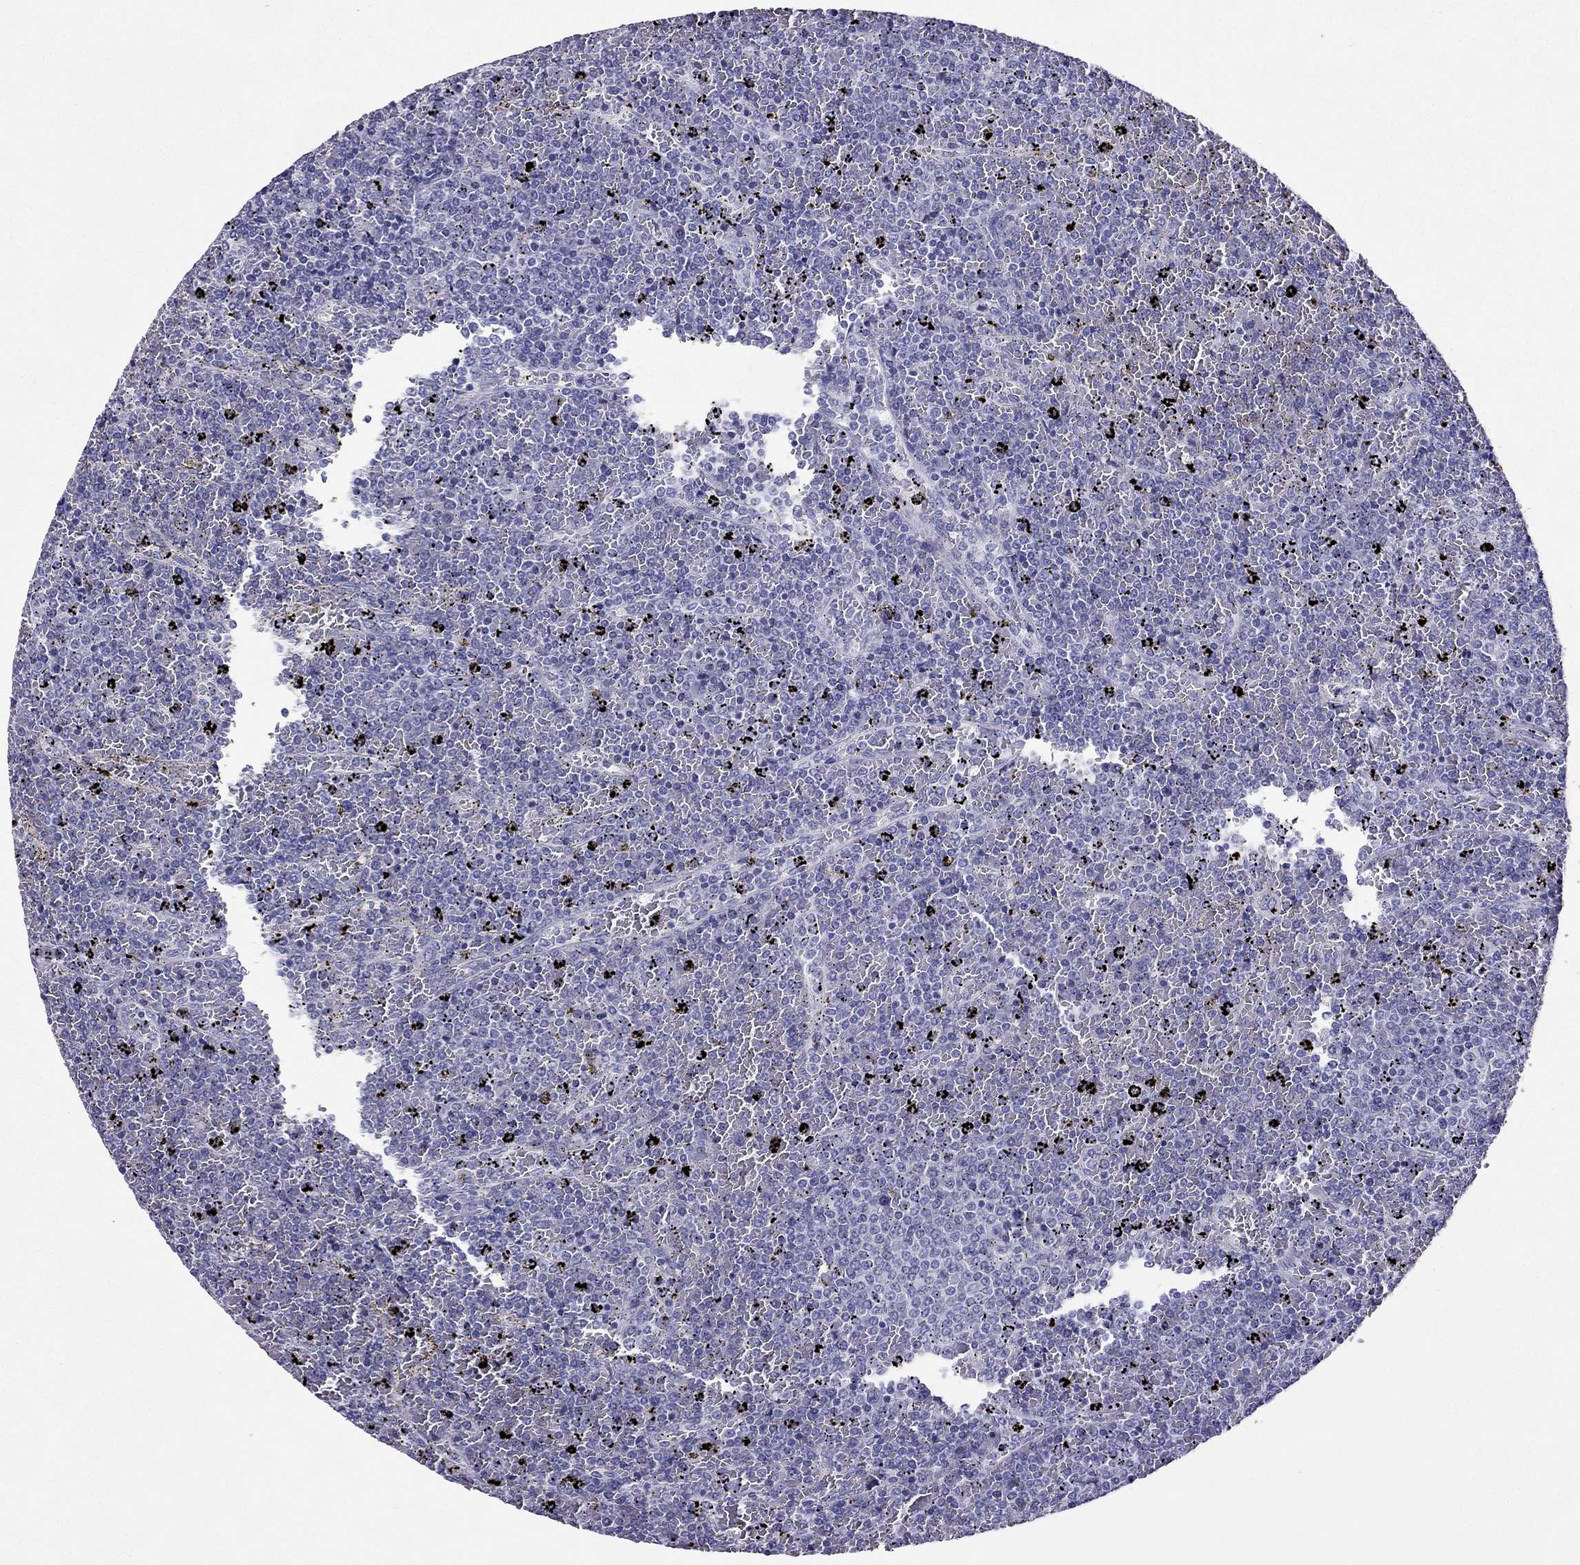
{"staining": {"intensity": "negative", "quantity": "none", "location": "none"}, "tissue": "lymphoma", "cell_type": "Tumor cells", "image_type": "cancer", "snomed": [{"axis": "morphology", "description": "Malignant lymphoma, non-Hodgkin's type, Low grade"}, {"axis": "topography", "description": "Spleen"}], "caption": "Immunohistochemistry (IHC) photomicrograph of neoplastic tissue: lymphoma stained with DAB demonstrates no significant protein positivity in tumor cells.", "gene": "ZNF541", "patient": {"sex": "female", "age": 77}}